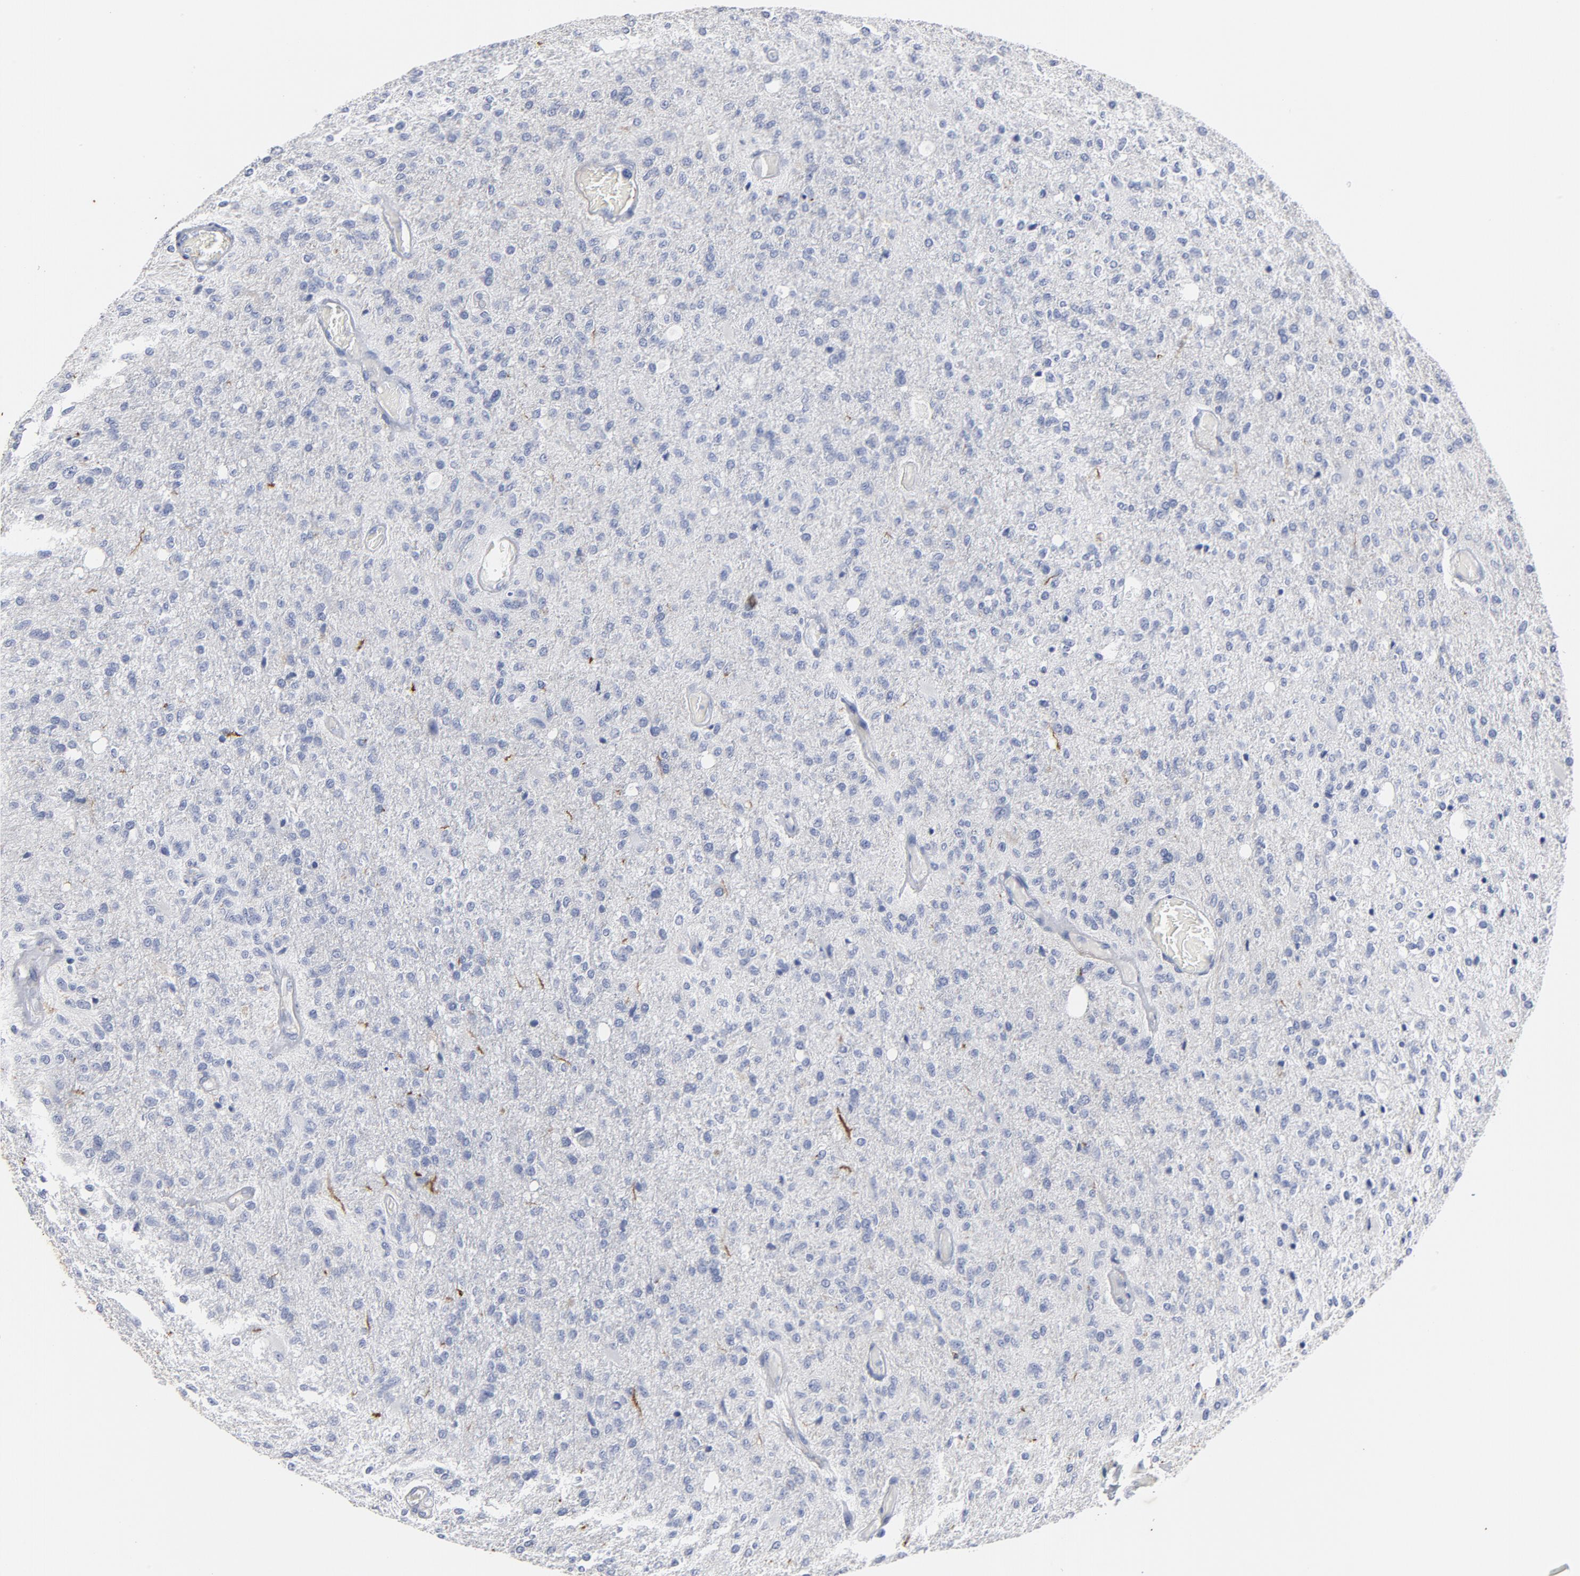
{"staining": {"intensity": "negative", "quantity": "none", "location": "none"}, "tissue": "glioma", "cell_type": "Tumor cells", "image_type": "cancer", "snomed": [{"axis": "morphology", "description": "Normal tissue, NOS"}, {"axis": "morphology", "description": "Glioma, malignant, High grade"}, {"axis": "topography", "description": "Cerebral cortex"}], "caption": "DAB immunohistochemical staining of human high-grade glioma (malignant) displays no significant staining in tumor cells.", "gene": "TSPAN6", "patient": {"sex": "male", "age": 77}}